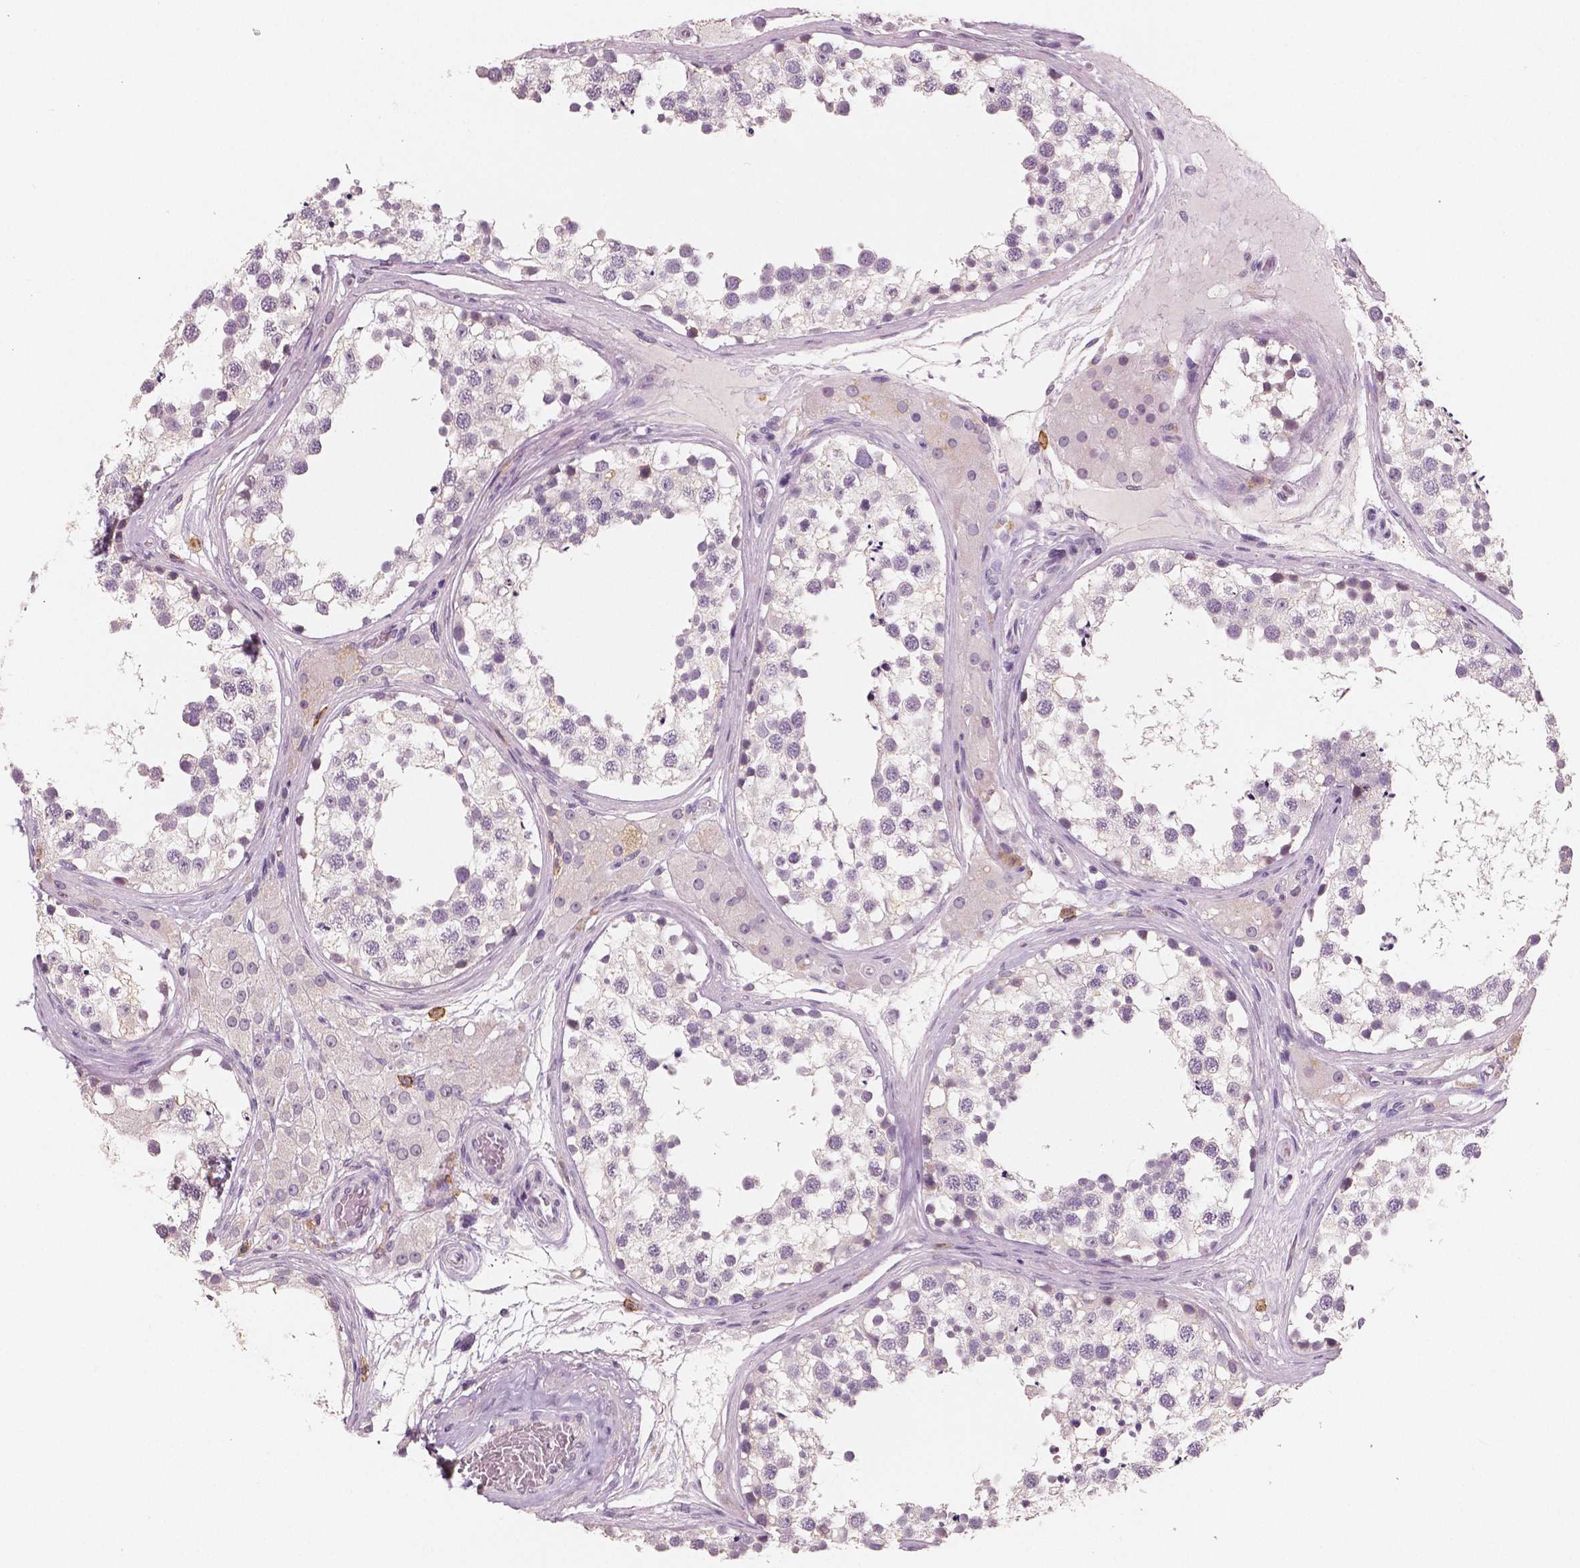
{"staining": {"intensity": "negative", "quantity": "none", "location": "none"}, "tissue": "testis", "cell_type": "Cells in seminiferous ducts", "image_type": "normal", "snomed": [{"axis": "morphology", "description": "Normal tissue, NOS"}, {"axis": "morphology", "description": "Seminoma, NOS"}, {"axis": "topography", "description": "Testis"}], "caption": "Protein analysis of unremarkable testis shows no significant staining in cells in seminiferous ducts. (Immunohistochemistry, brightfield microscopy, high magnification).", "gene": "KIT", "patient": {"sex": "male", "age": 65}}